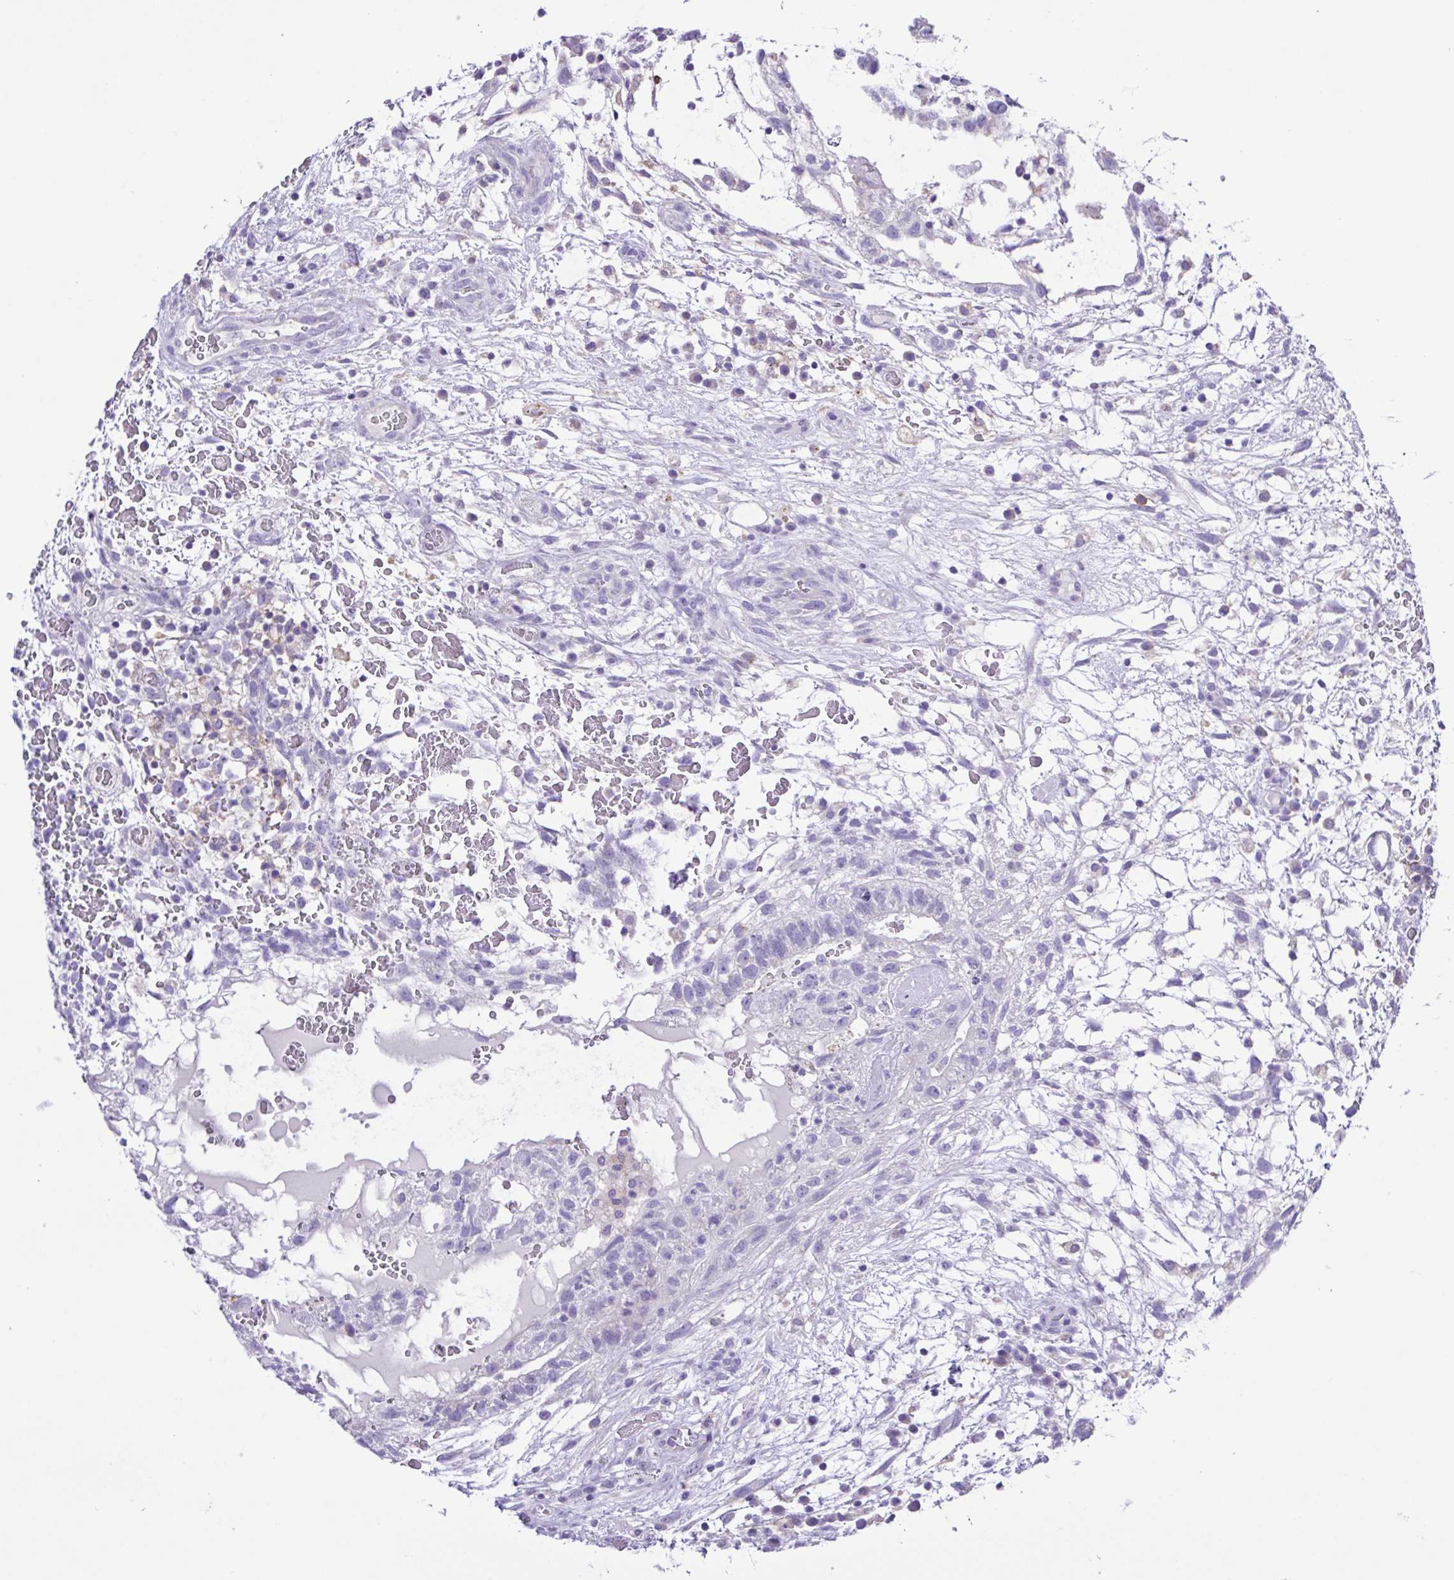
{"staining": {"intensity": "negative", "quantity": "none", "location": "none"}, "tissue": "testis cancer", "cell_type": "Tumor cells", "image_type": "cancer", "snomed": [{"axis": "morphology", "description": "Normal tissue, NOS"}, {"axis": "morphology", "description": "Carcinoma, Embryonal, NOS"}, {"axis": "topography", "description": "Testis"}], "caption": "Tumor cells show no significant protein staining in testis embryonal carcinoma. (Brightfield microscopy of DAB (3,3'-diaminobenzidine) immunohistochemistry at high magnification).", "gene": "CD72", "patient": {"sex": "male", "age": 32}}